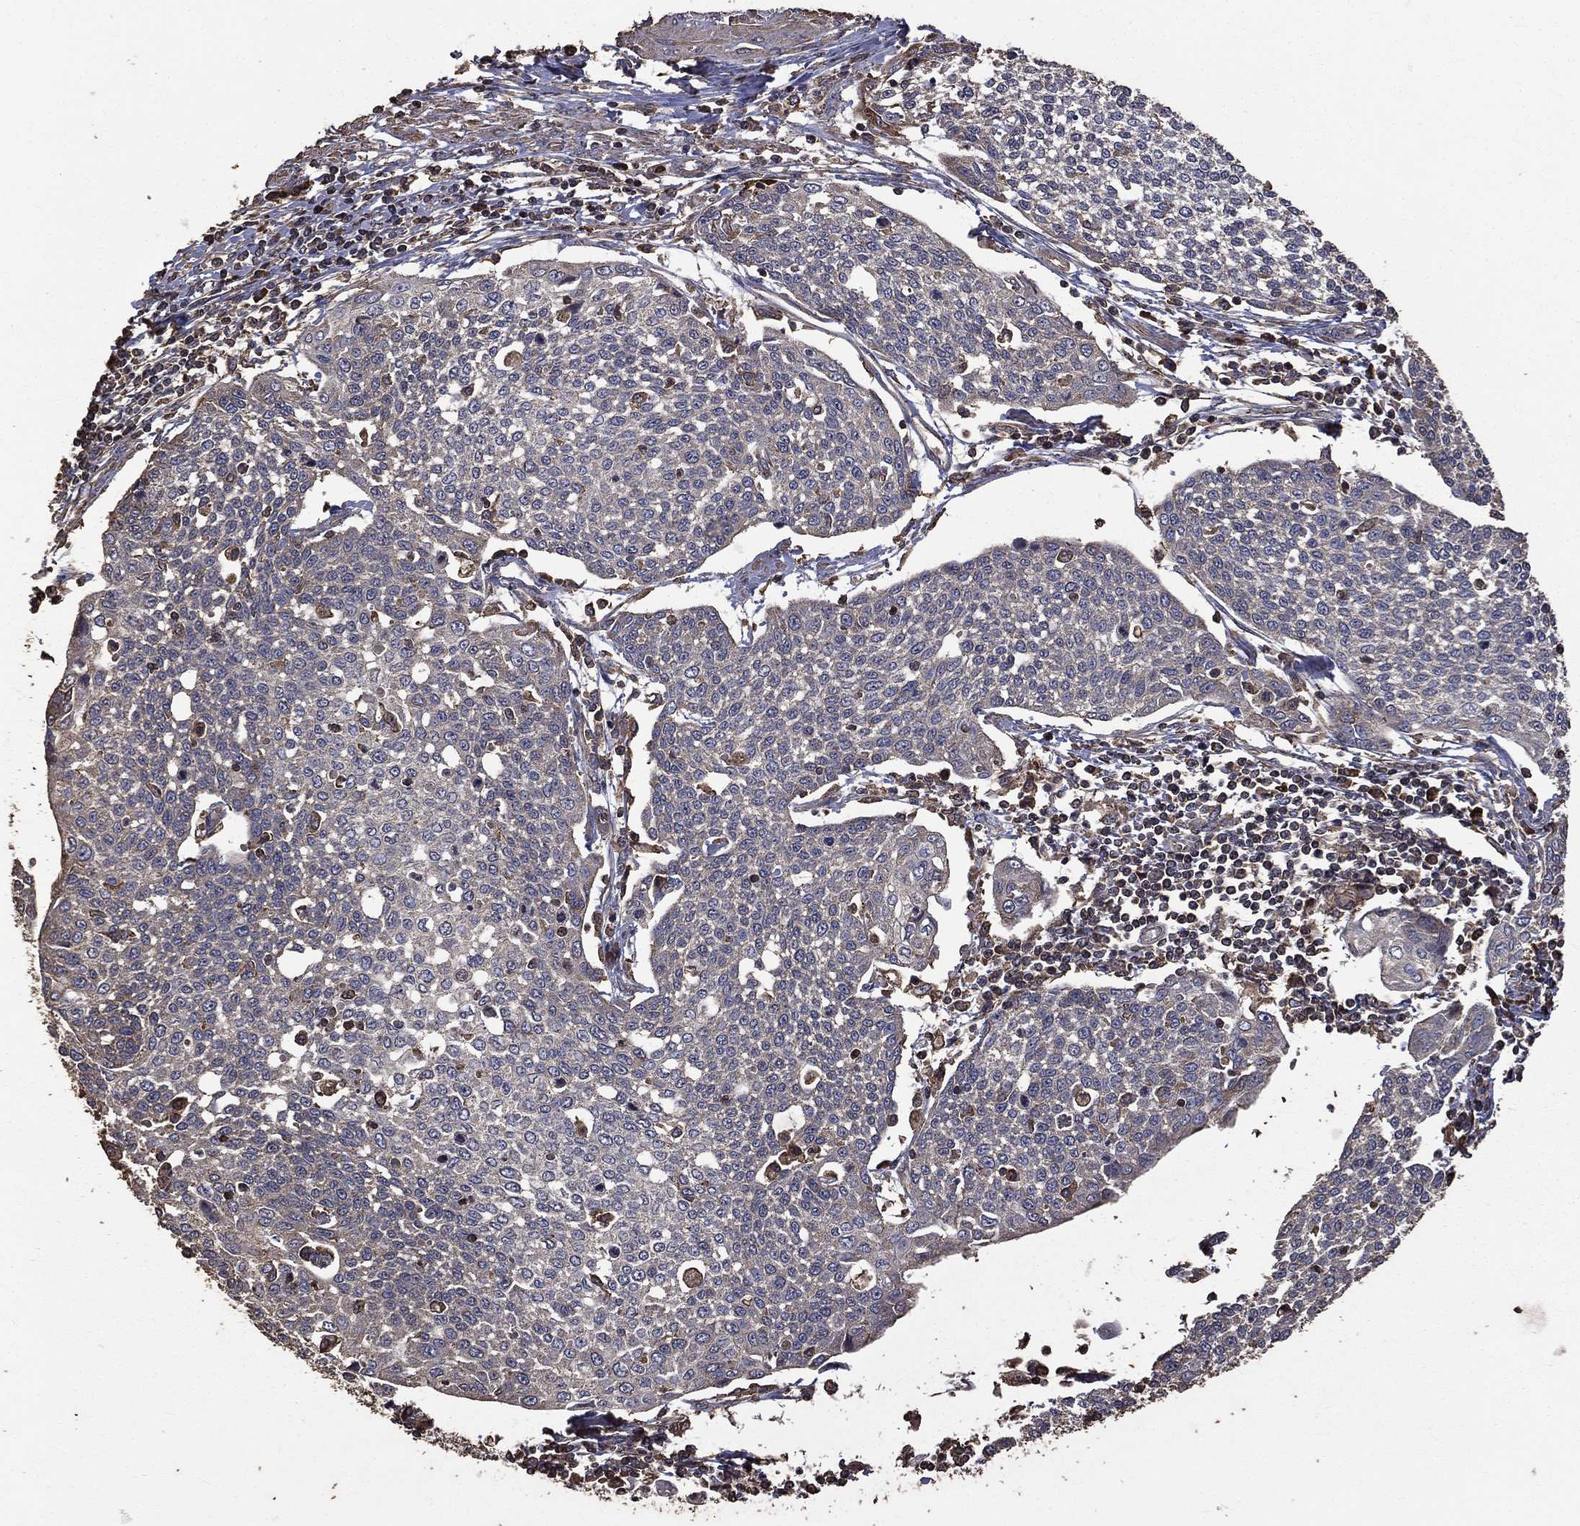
{"staining": {"intensity": "negative", "quantity": "none", "location": "none"}, "tissue": "cervical cancer", "cell_type": "Tumor cells", "image_type": "cancer", "snomed": [{"axis": "morphology", "description": "Squamous cell carcinoma, NOS"}, {"axis": "topography", "description": "Cervix"}], "caption": "Squamous cell carcinoma (cervical) stained for a protein using immunohistochemistry (IHC) displays no expression tumor cells.", "gene": "METTL27", "patient": {"sex": "female", "age": 34}}